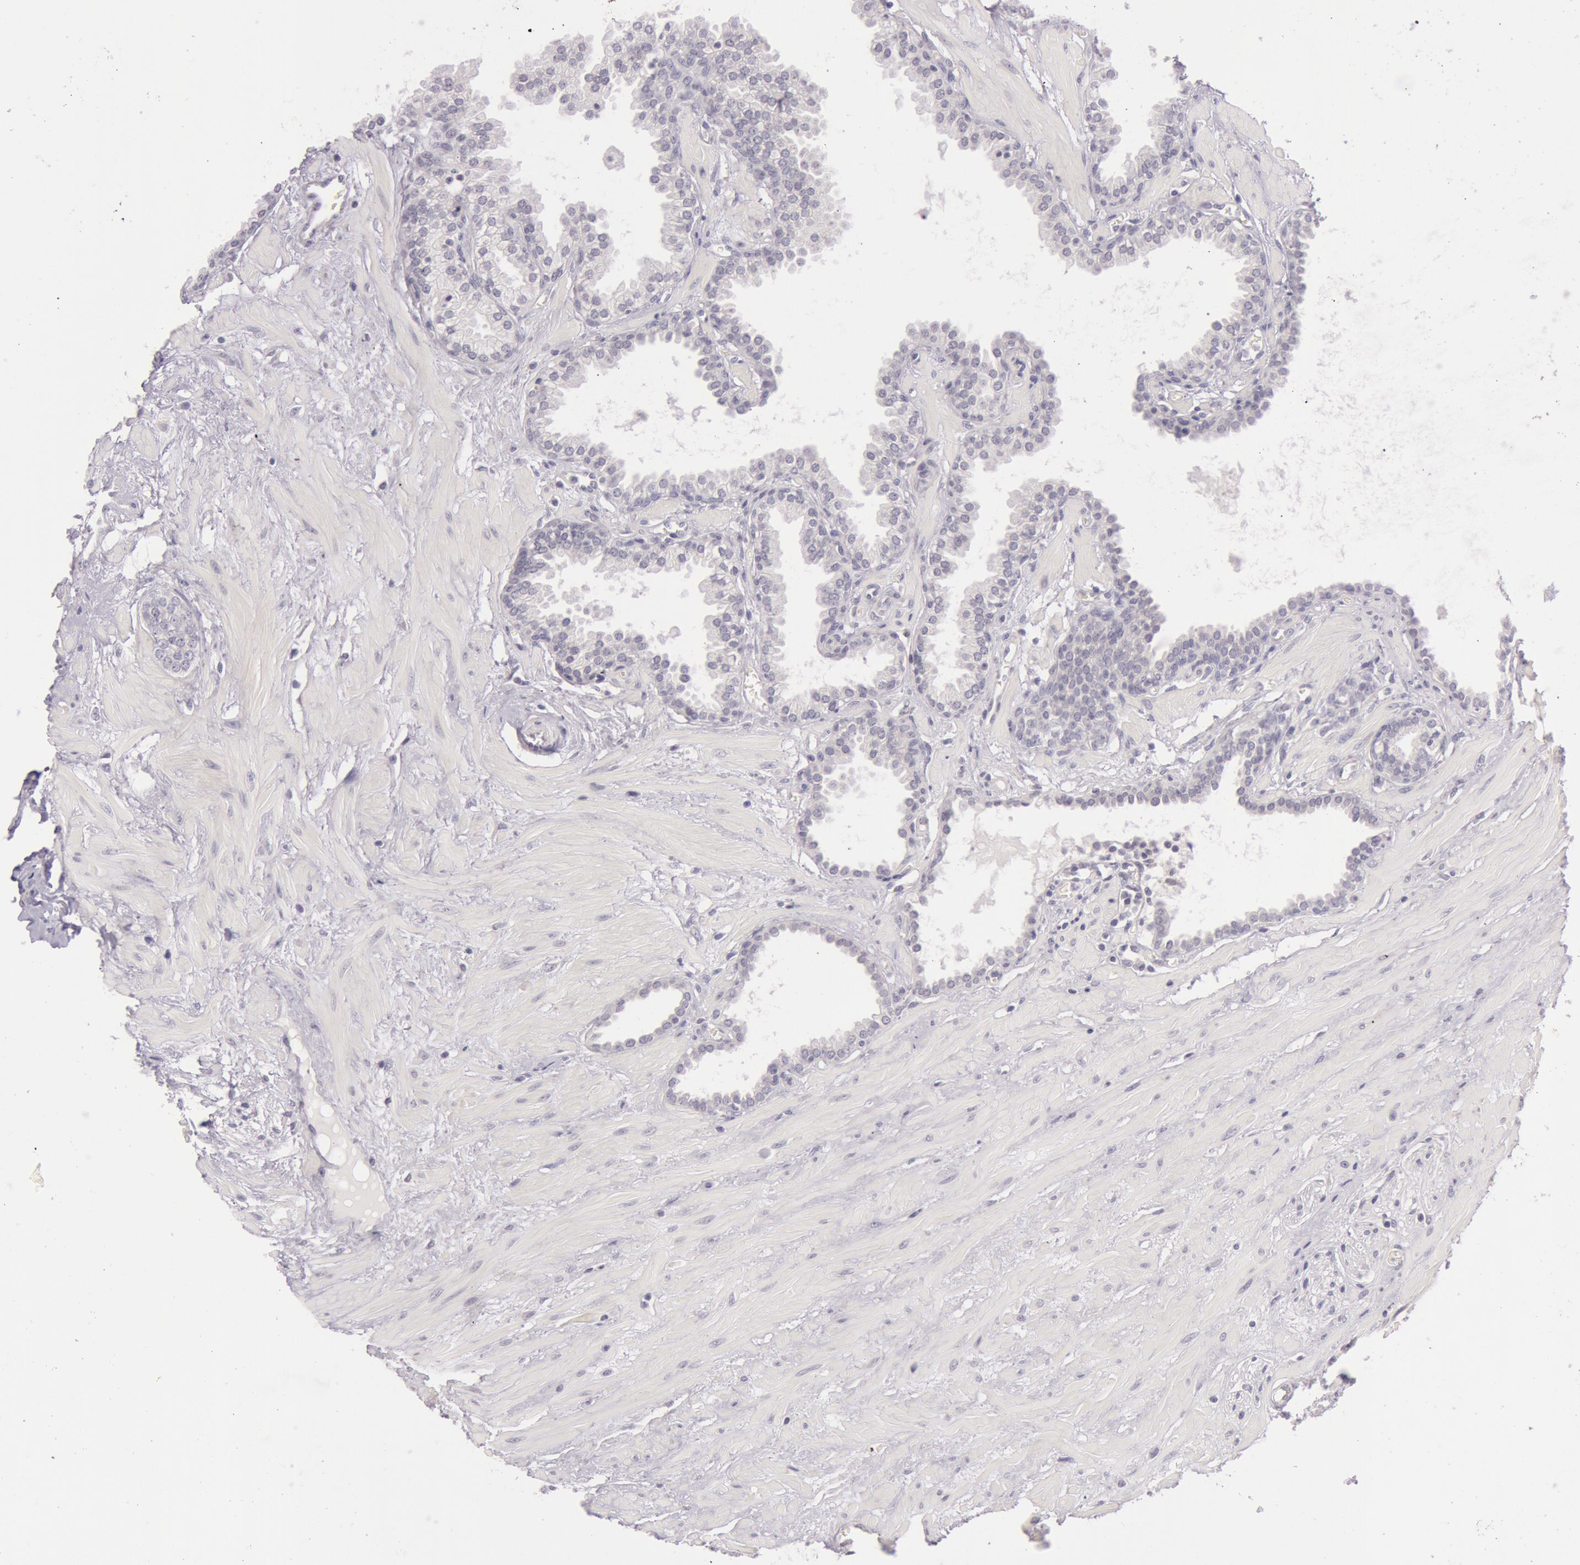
{"staining": {"intensity": "negative", "quantity": "none", "location": "none"}, "tissue": "prostate", "cell_type": "Glandular cells", "image_type": "normal", "snomed": [{"axis": "morphology", "description": "Normal tissue, NOS"}, {"axis": "topography", "description": "Prostate"}], "caption": "Immunohistochemical staining of normal prostate reveals no significant positivity in glandular cells. (DAB immunohistochemistry (IHC) with hematoxylin counter stain).", "gene": "RBMY1A1", "patient": {"sex": "male", "age": 64}}